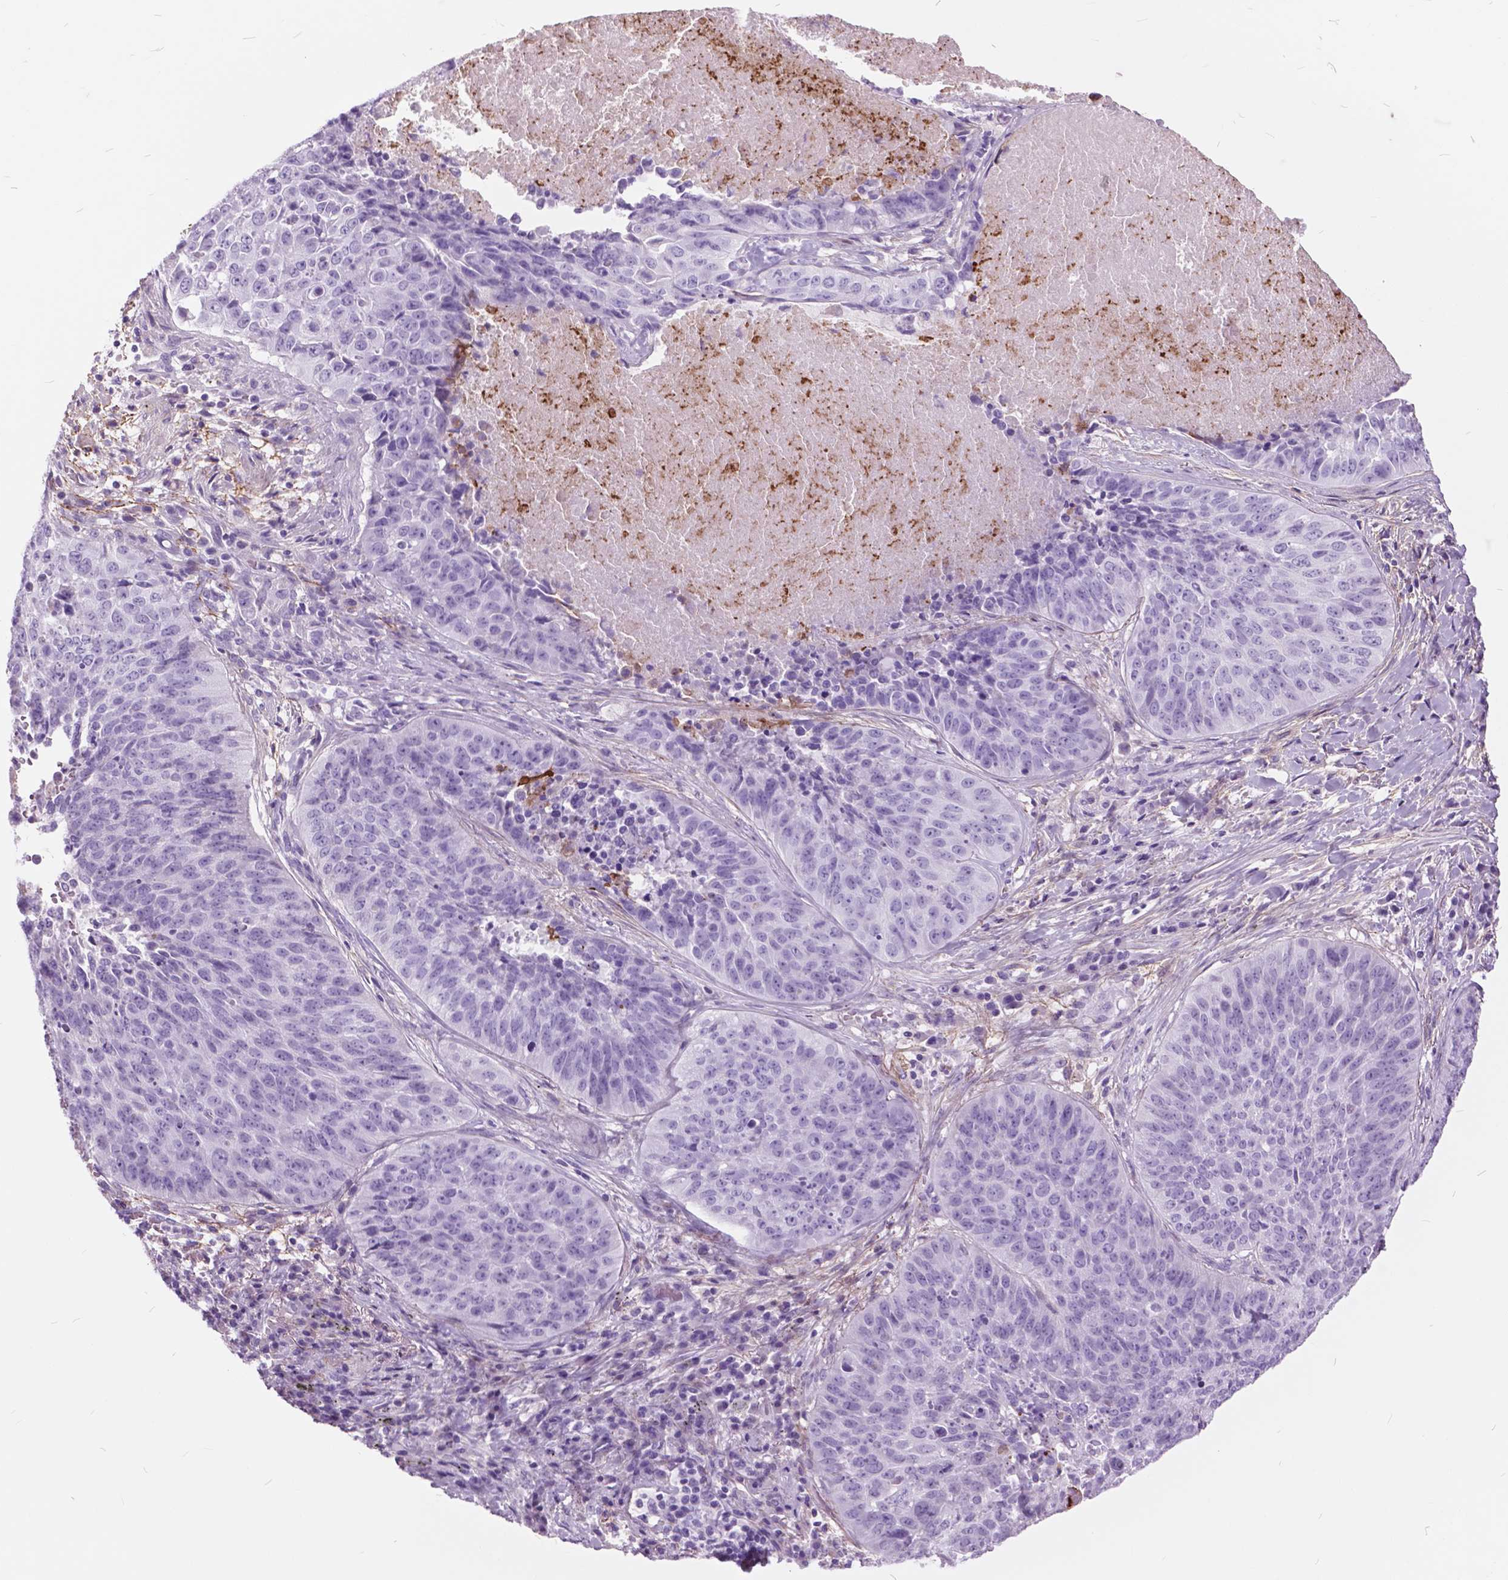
{"staining": {"intensity": "negative", "quantity": "none", "location": "none"}, "tissue": "lung cancer", "cell_type": "Tumor cells", "image_type": "cancer", "snomed": [{"axis": "morphology", "description": "Normal tissue, NOS"}, {"axis": "morphology", "description": "Squamous cell carcinoma, NOS"}, {"axis": "topography", "description": "Bronchus"}, {"axis": "topography", "description": "Lung"}], "caption": "Immunohistochemical staining of human lung cancer displays no significant staining in tumor cells.", "gene": "GDF9", "patient": {"sex": "male", "age": 64}}